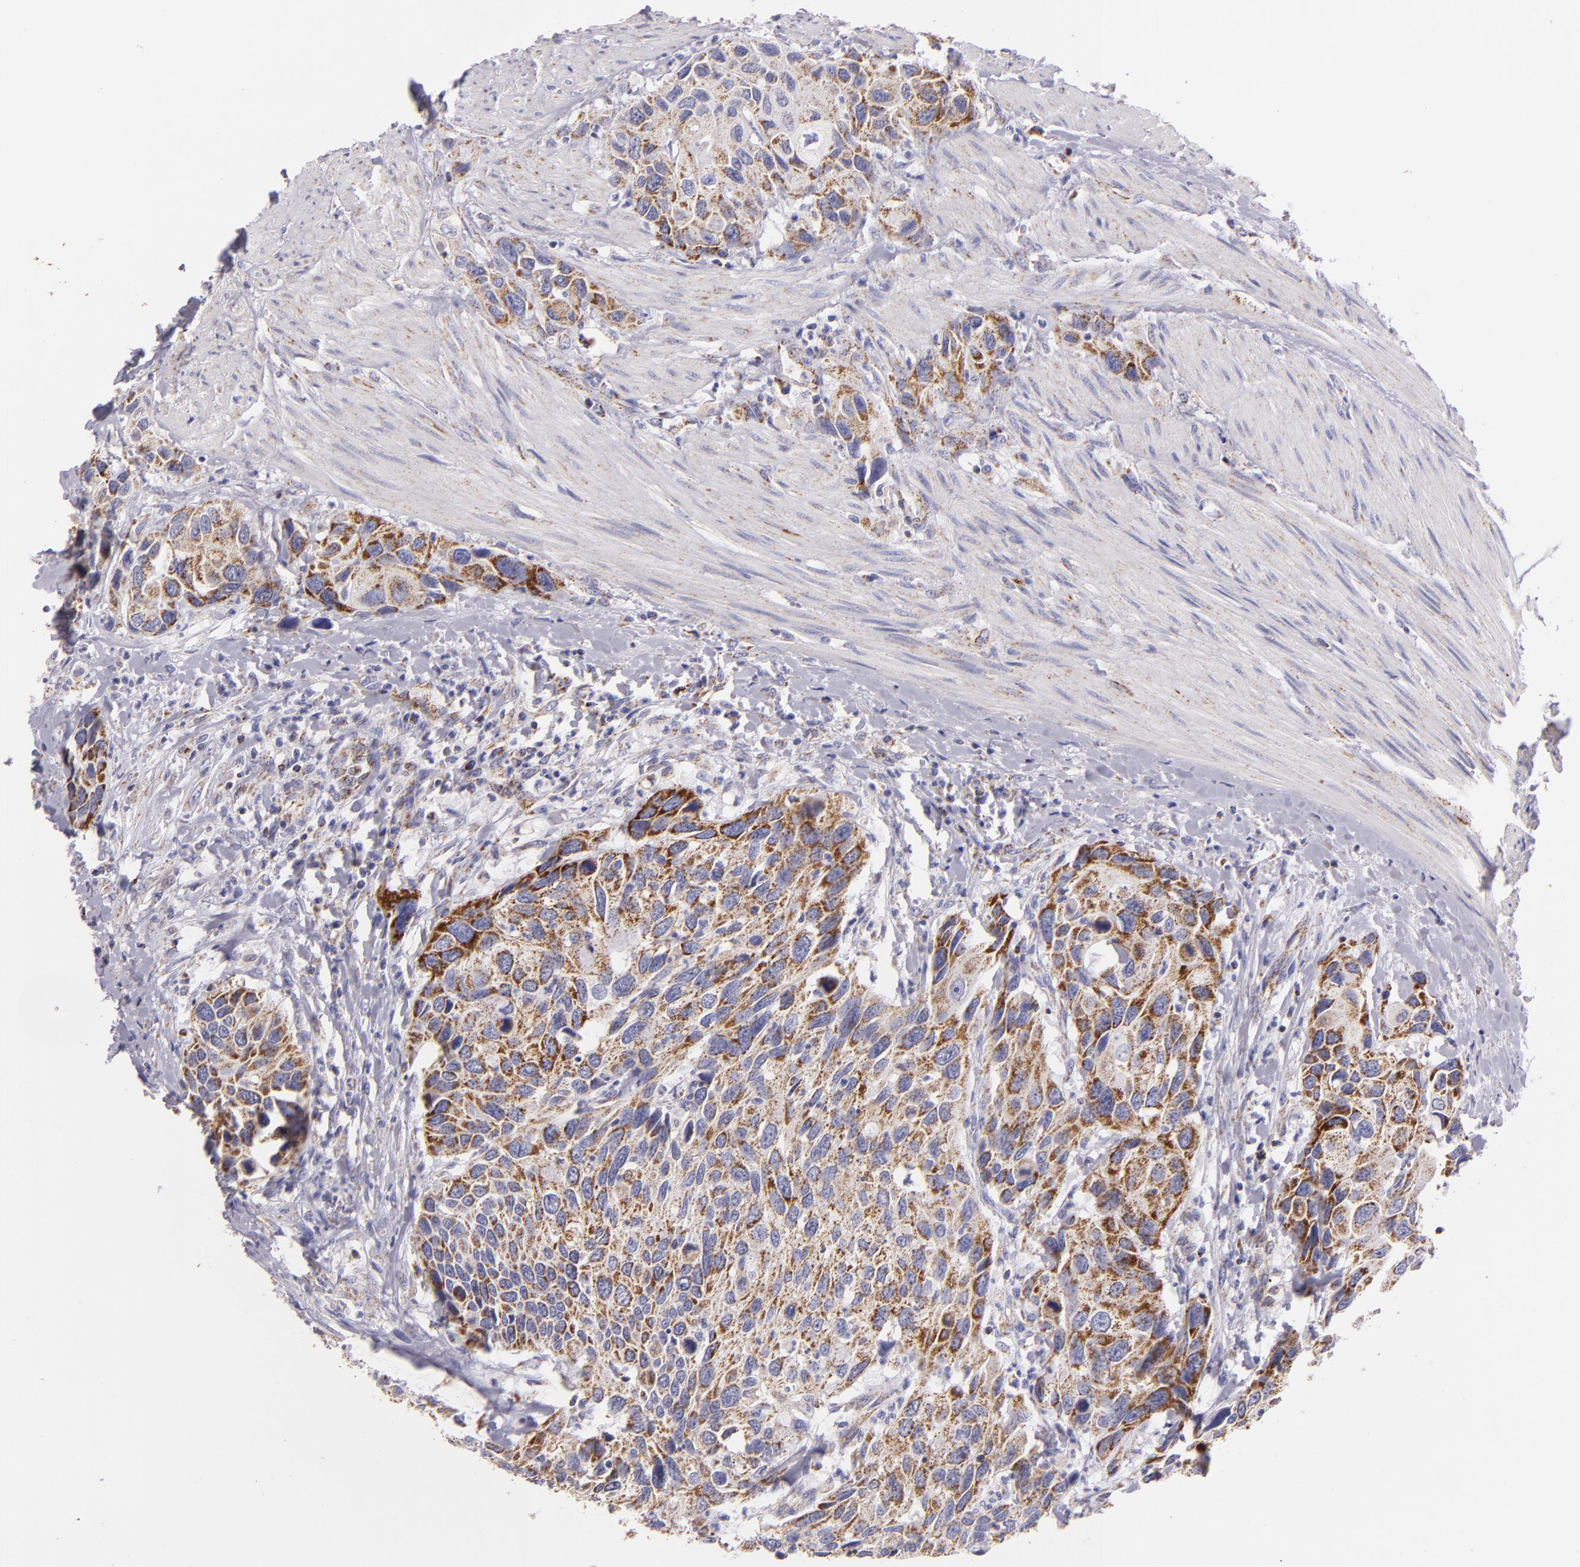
{"staining": {"intensity": "moderate", "quantity": "25%-75%", "location": "cytoplasmic/membranous"}, "tissue": "urothelial cancer", "cell_type": "Tumor cells", "image_type": "cancer", "snomed": [{"axis": "morphology", "description": "Urothelial carcinoma, High grade"}, {"axis": "topography", "description": "Urinary bladder"}], "caption": "Protein staining by immunohistochemistry (IHC) shows moderate cytoplasmic/membranous expression in about 25%-75% of tumor cells in urothelial cancer.", "gene": "HSPD1", "patient": {"sex": "male", "age": 66}}